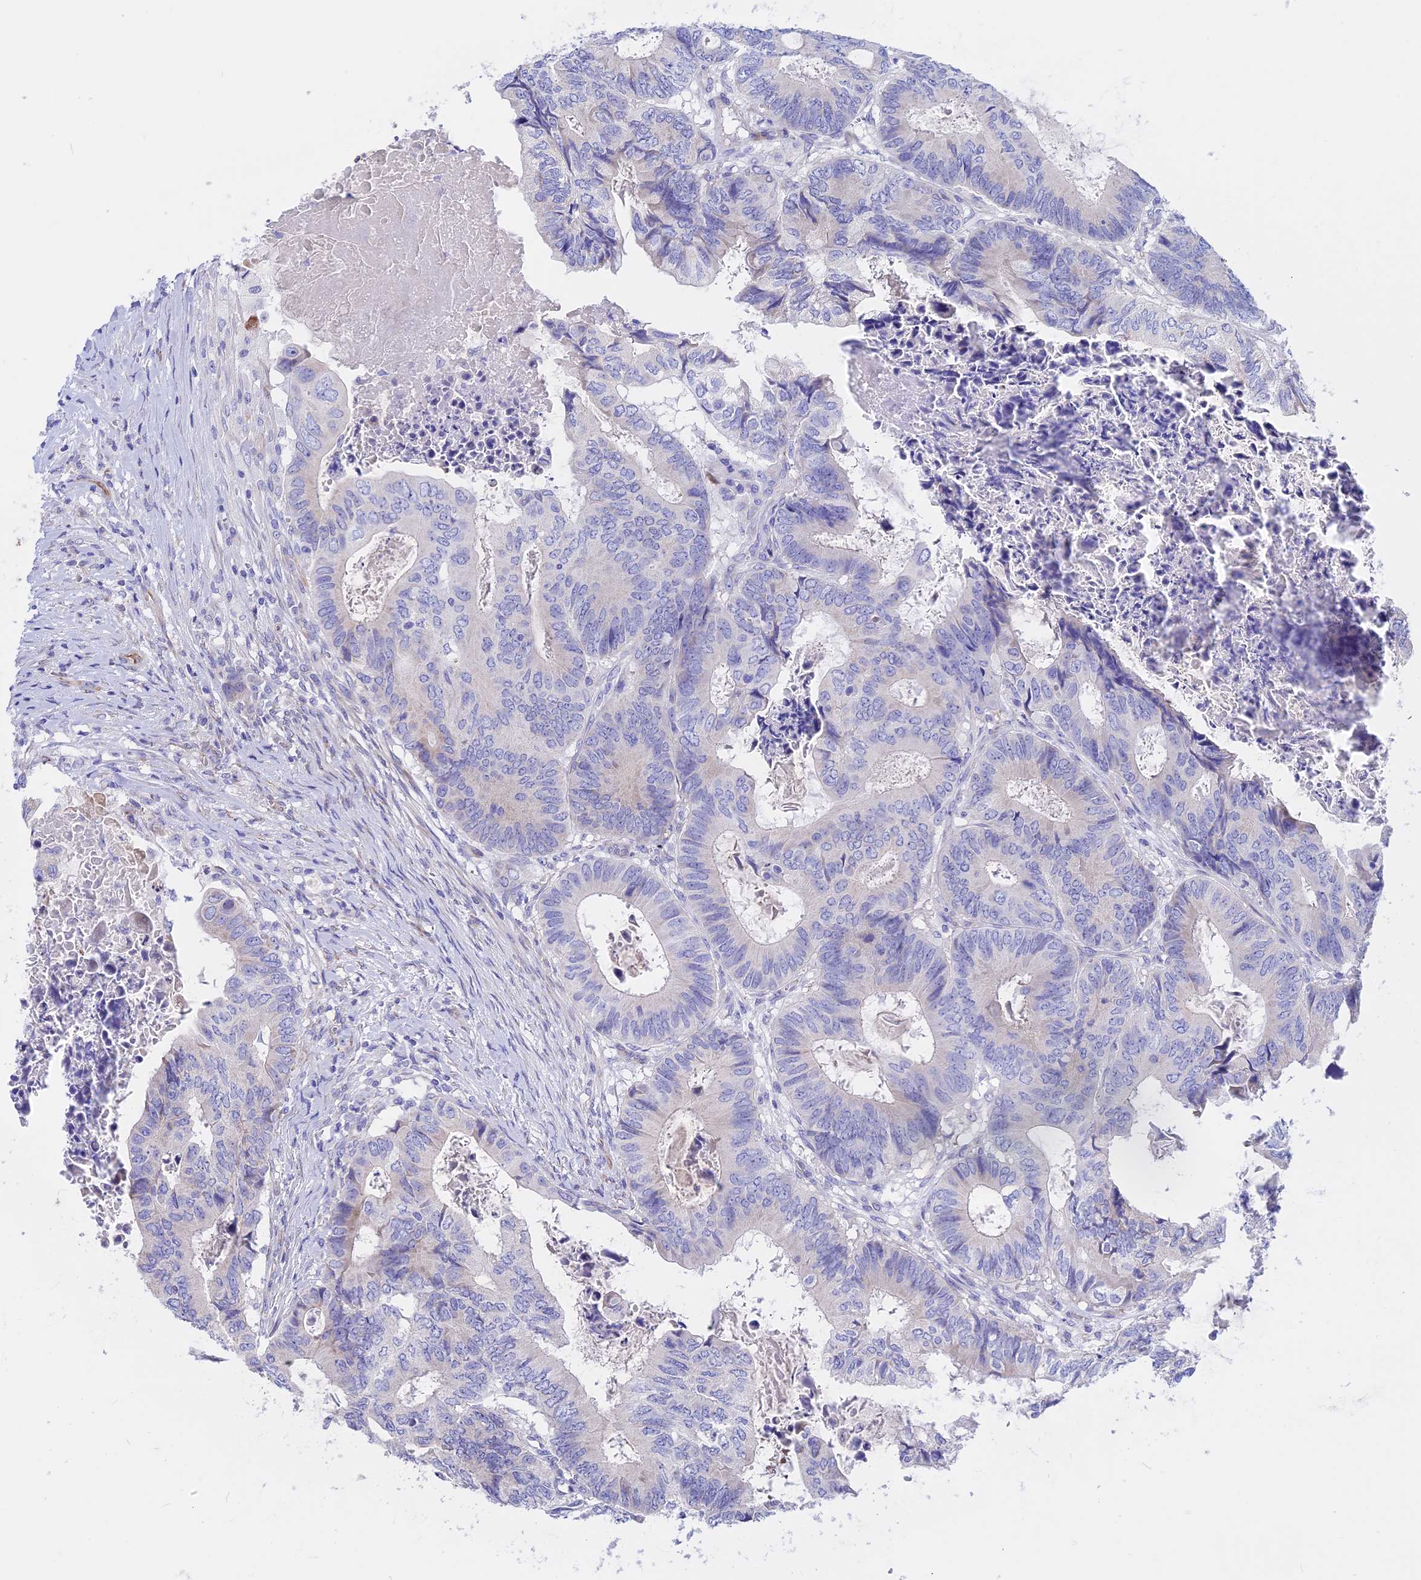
{"staining": {"intensity": "negative", "quantity": "none", "location": "none"}, "tissue": "colorectal cancer", "cell_type": "Tumor cells", "image_type": "cancer", "snomed": [{"axis": "morphology", "description": "Adenocarcinoma, NOS"}, {"axis": "topography", "description": "Colon"}], "caption": "IHC histopathology image of neoplastic tissue: colorectal adenocarcinoma stained with DAB displays no significant protein expression in tumor cells.", "gene": "TMEM138", "patient": {"sex": "male", "age": 85}}